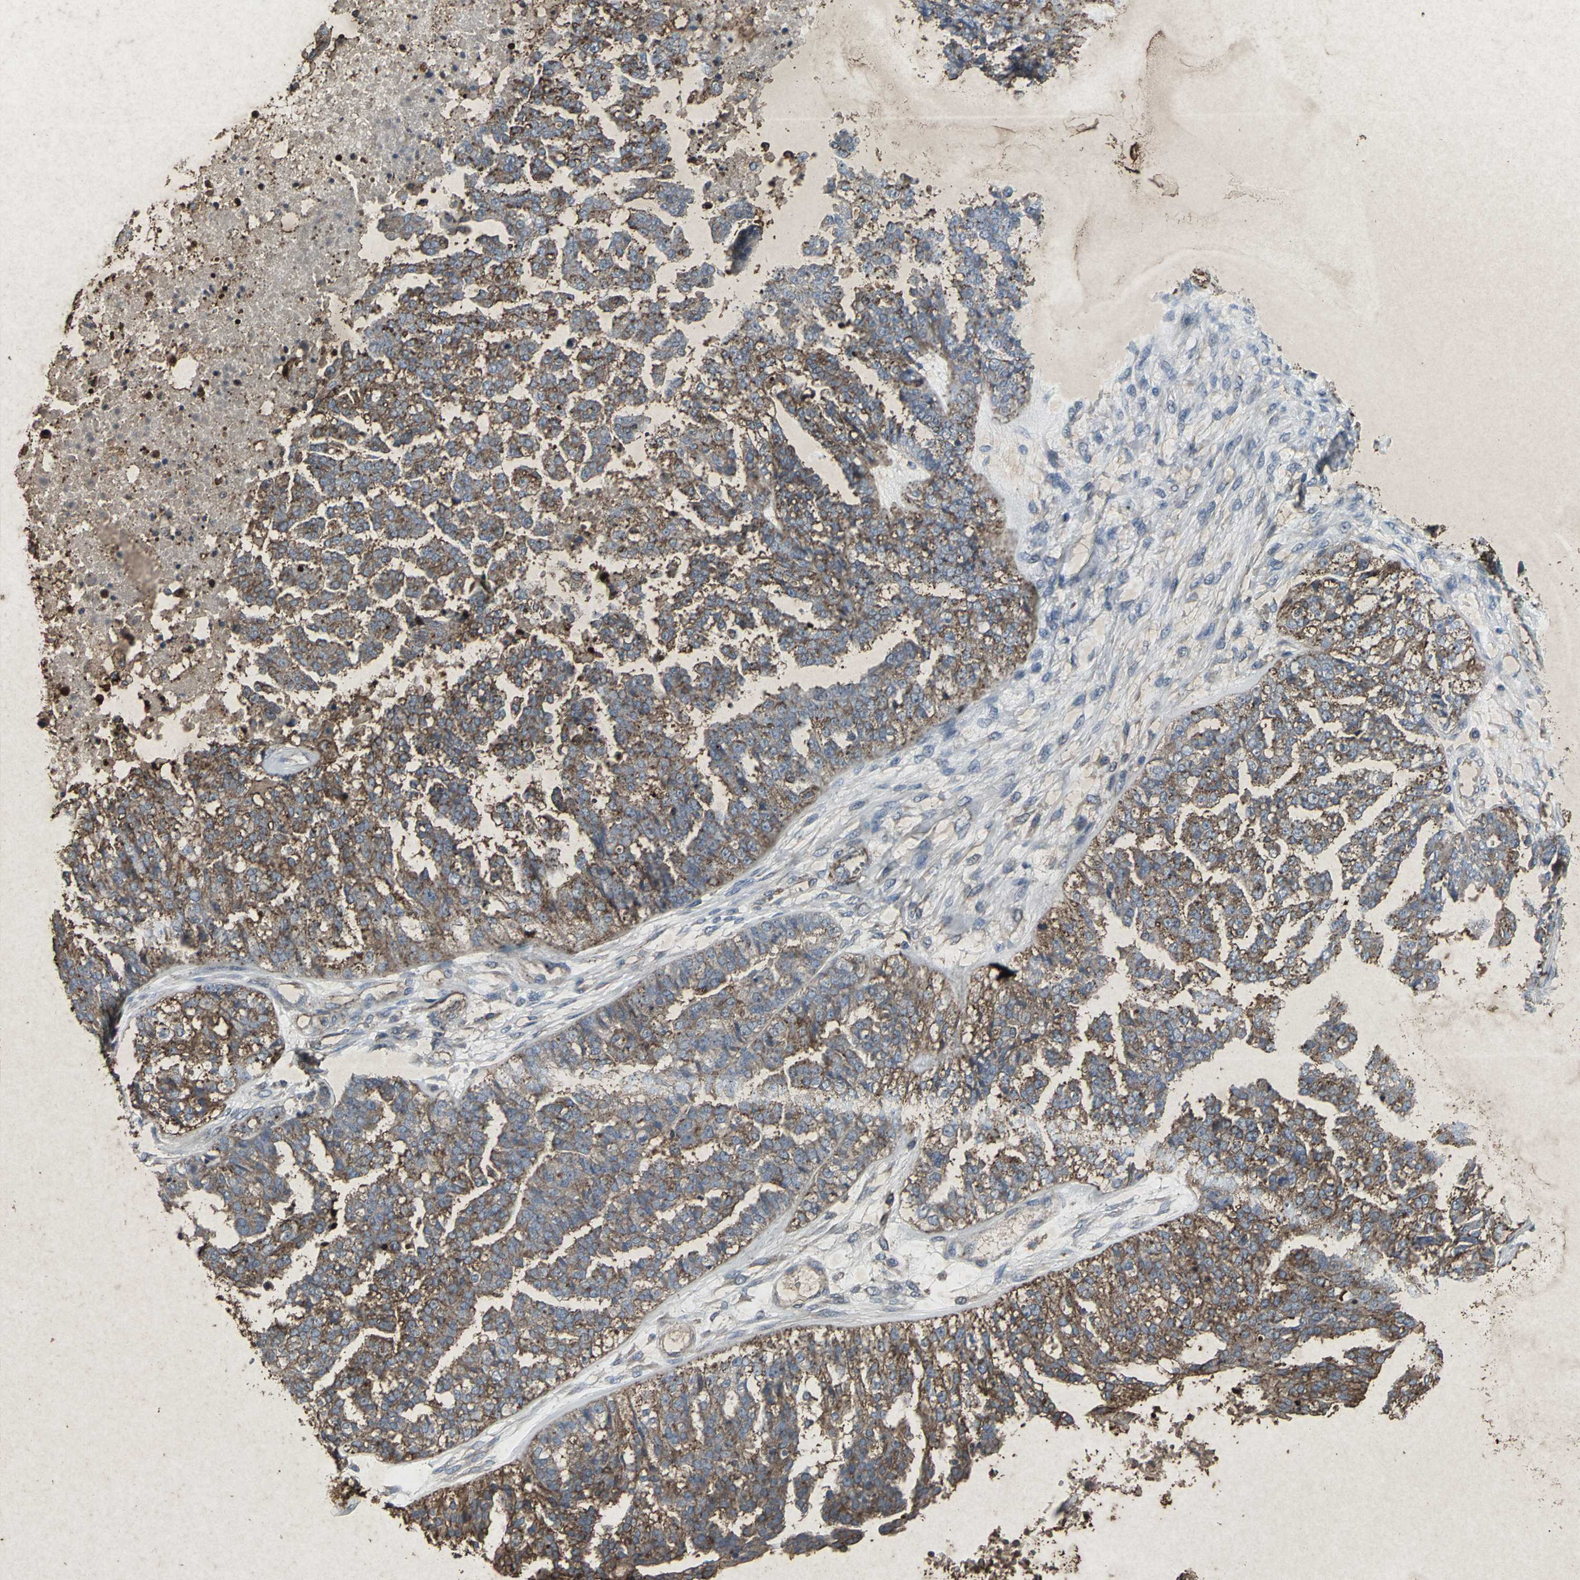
{"staining": {"intensity": "strong", "quantity": ">75%", "location": "cytoplasmic/membranous"}, "tissue": "ovarian cancer", "cell_type": "Tumor cells", "image_type": "cancer", "snomed": [{"axis": "morphology", "description": "Carcinoma, NOS"}, {"axis": "topography", "description": "Soft tissue"}, {"axis": "topography", "description": "Ovary"}], "caption": "Ovarian cancer (carcinoma) stained with a brown dye displays strong cytoplasmic/membranous positive staining in approximately >75% of tumor cells.", "gene": "CCR9", "patient": {"sex": "female", "age": 54}}